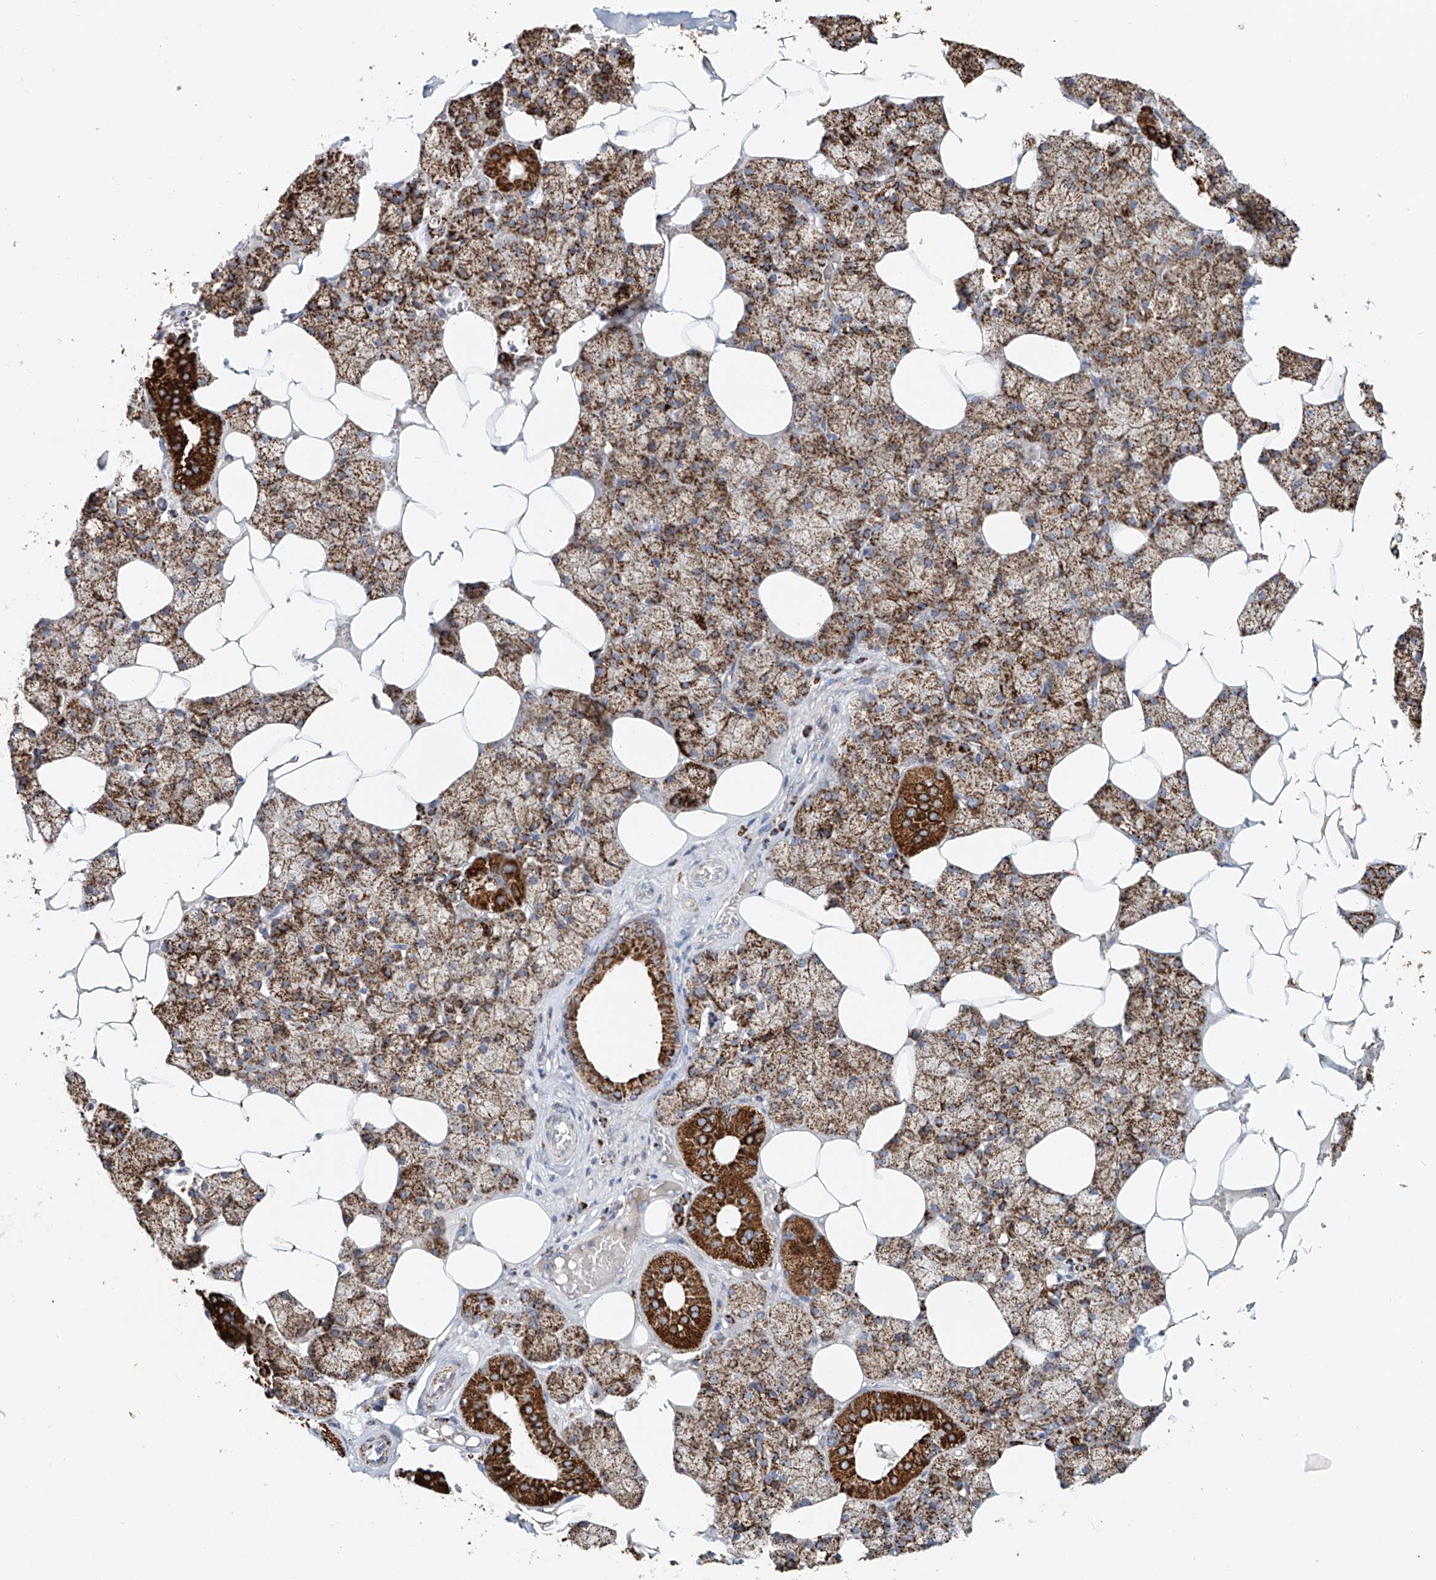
{"staining": {"intensity": "strong", "quantity": ">75%", "location": "cytoplasmic/membranous"}, "tissue": "salivary gland", "cell_type": "Glandular cells", "image_type": "normal", "snomed": [{"axis": "morphology", "description": "Normal tissue, NOS"}, {"axis": "topography", "description": "Salivary gland"}], "caption": "Glandular cells demonstrate high levels of strong cytoplasmic/membranous positivity in about >75% of cells in unremarkable human salivary gland.", "gene": "CARD10", "patient": {"sex": "male", "age": 62}}